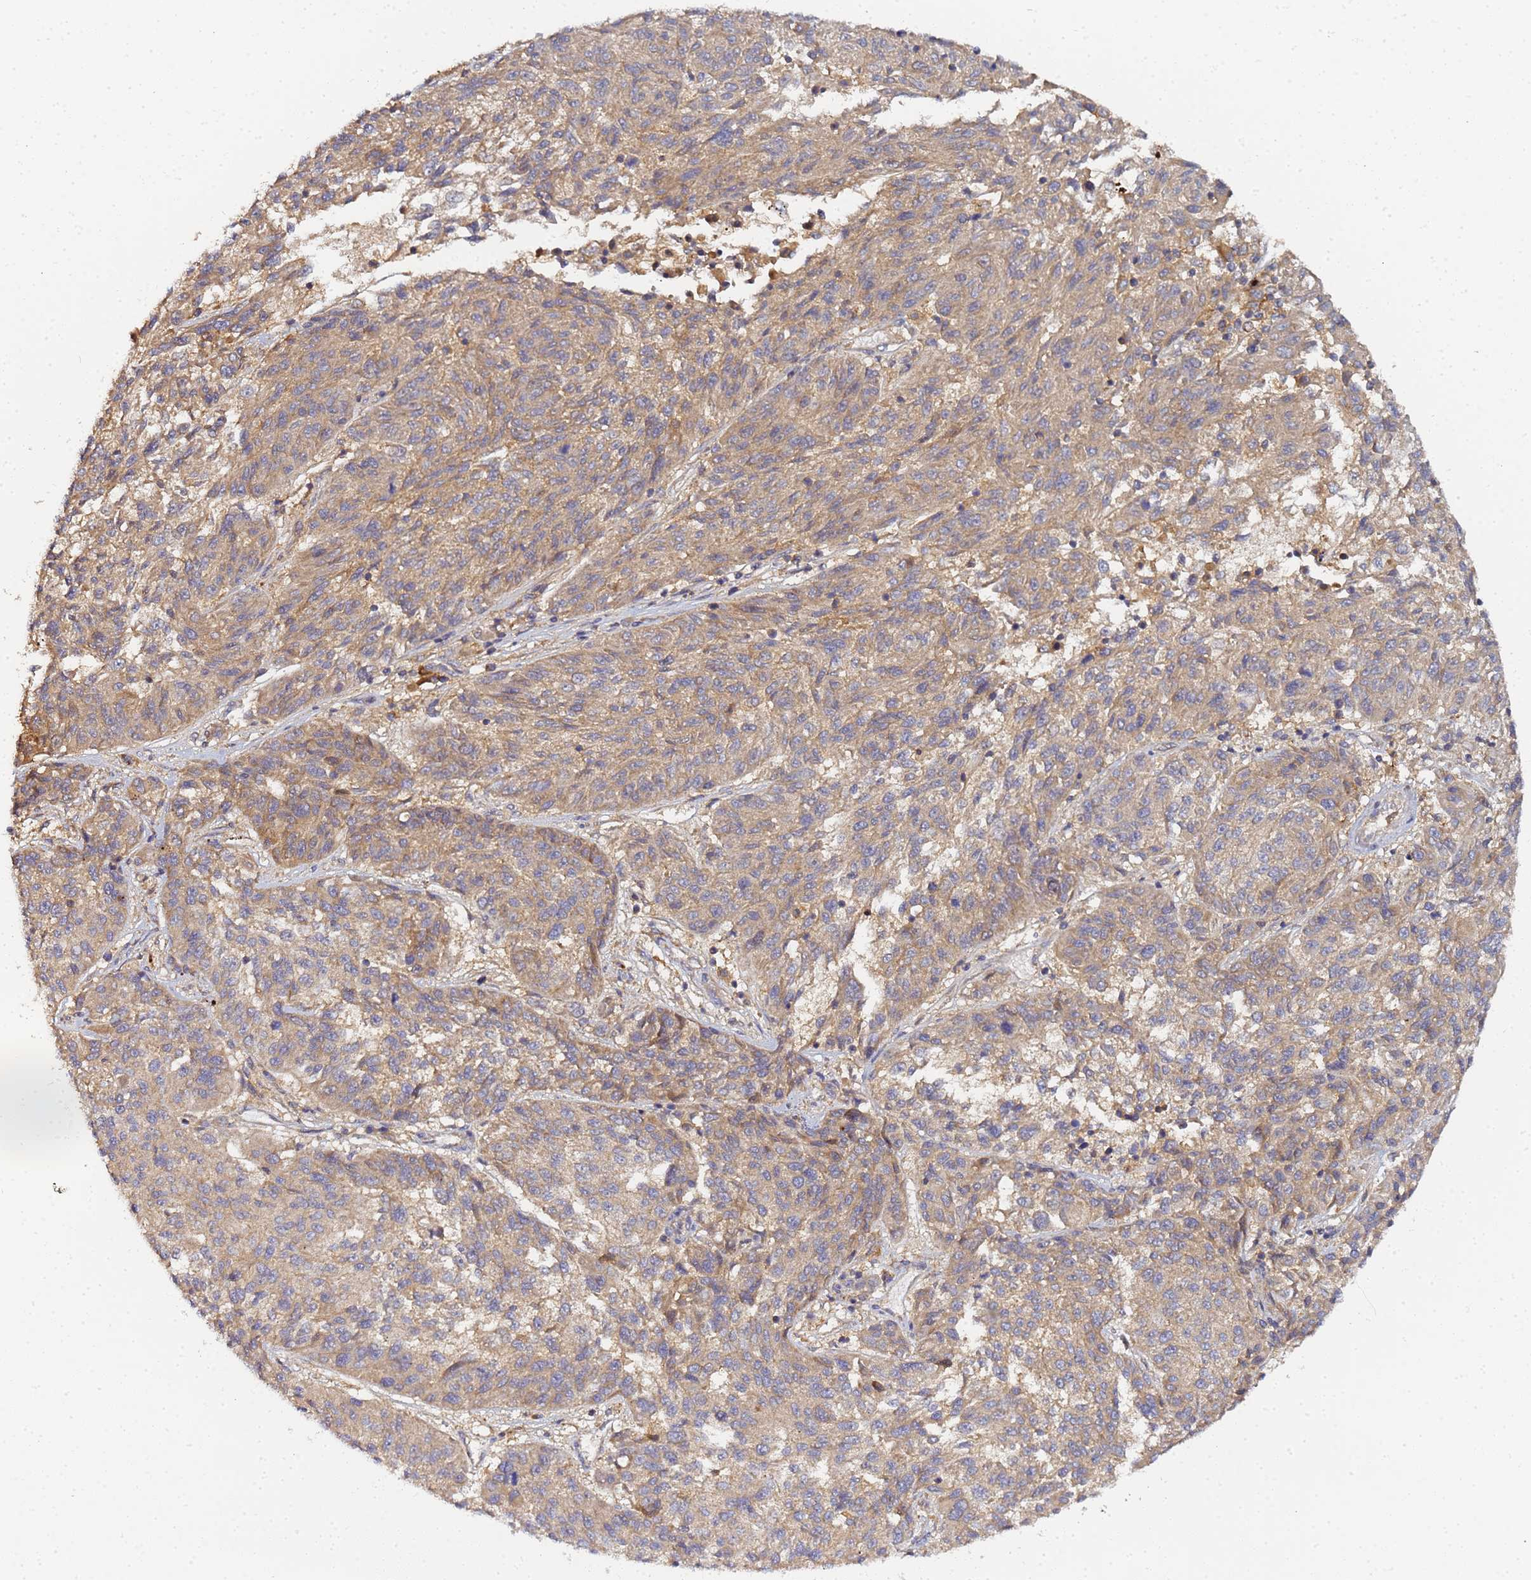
{"staining": {"intensity": "moderate", "quantity": ">75%", "location": "cytoplasmic/membranous"}, "tissue": "melanoma", "cell_type": "Tumor cells", "image_type": "cancer", "snomed": [{"axis": "morphology", "description": "Malignant melanoma, NOS"}, {"axis": "topography", "description": "Skin"}], "caption": "This is a histology image of IHC staining of malignant melanoma, which shows moderate positivity in the cytoplasmic/membranous of tumor cells.", "gene": "LRRC69", "patient": {"sex": "male", "age": 53}}